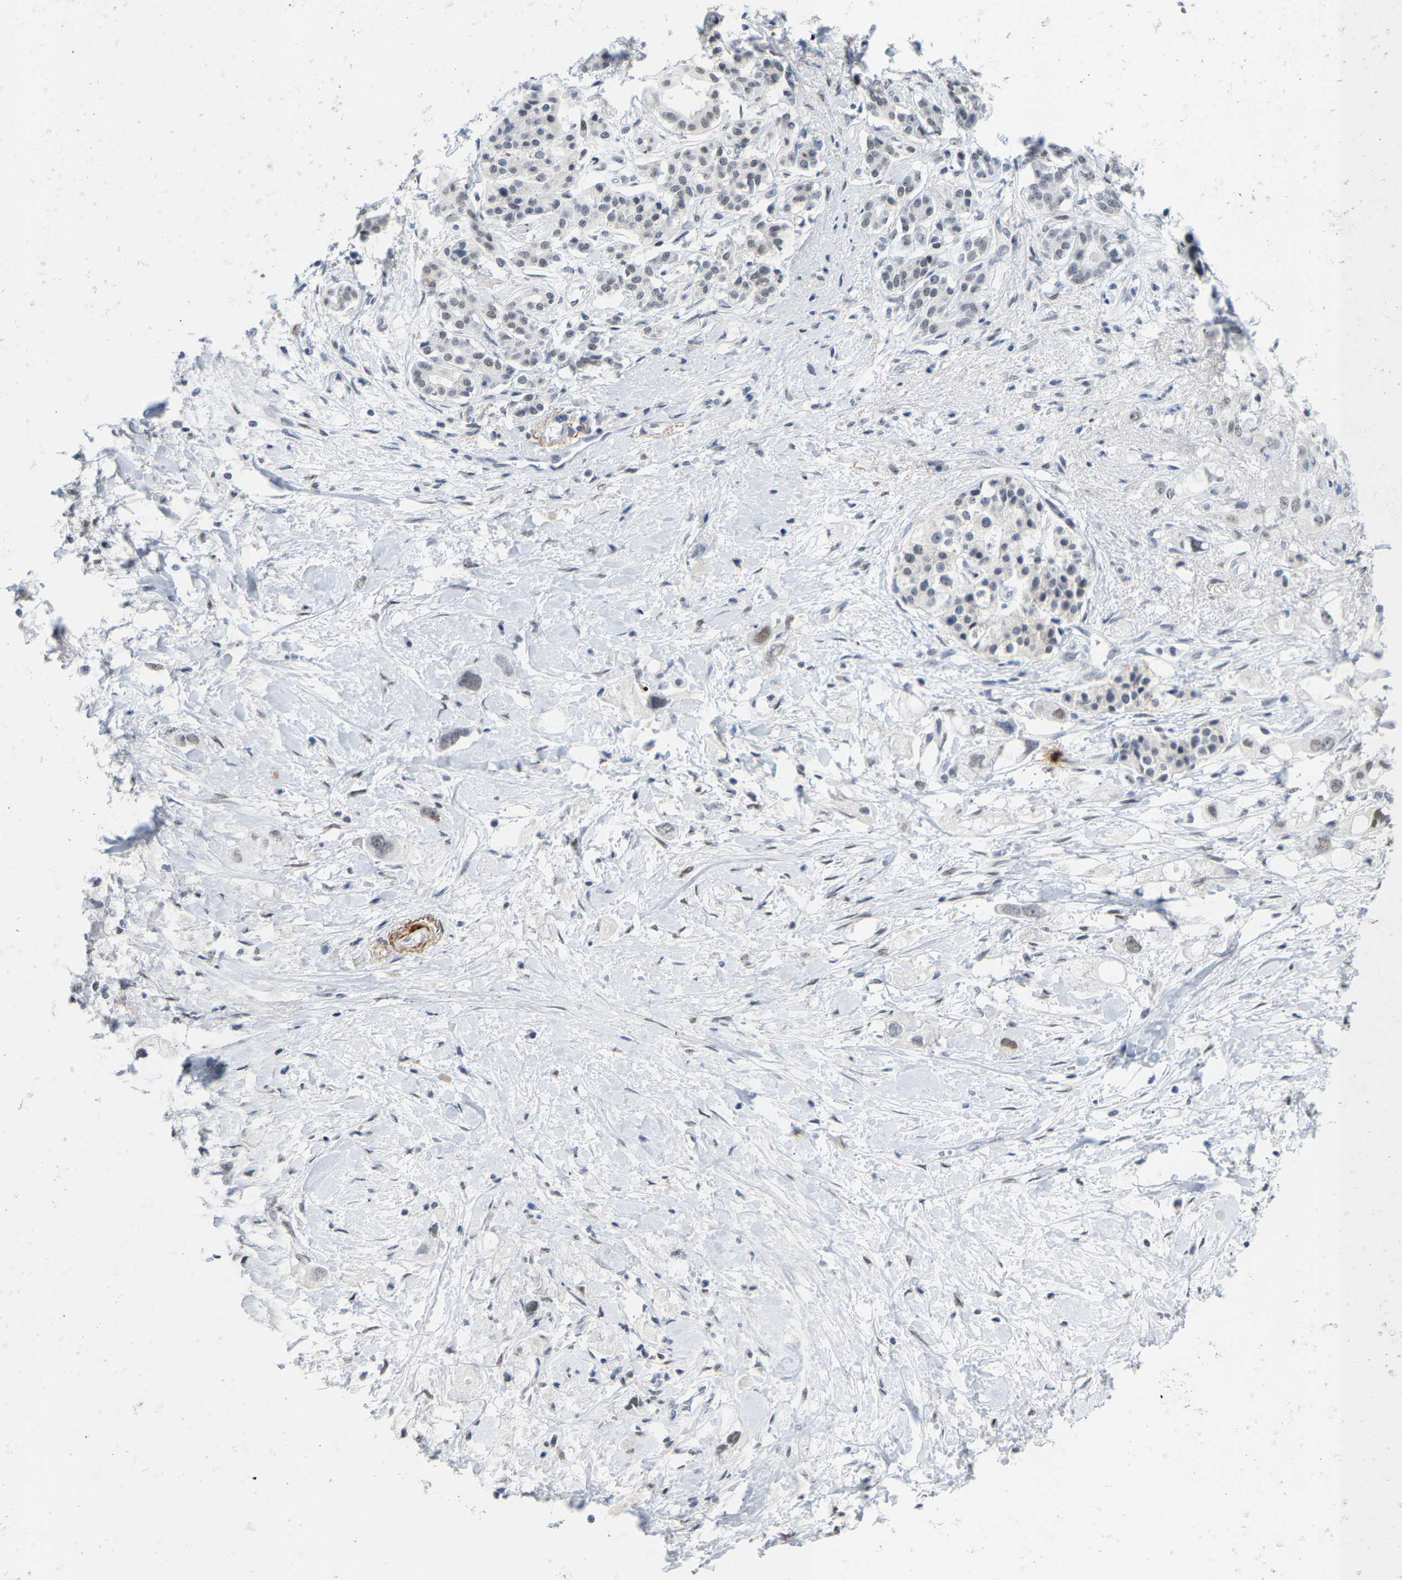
{"staining": {"intensity": "weak", "quantity": "<25%", "location": "nuclear"}, "tissue": "pancreatic cancer", "cell_type": "Tumor cells", "image_type": "cancer", "snomed": [{"axis": "morphology", "description": "Adenocarcinoma, NOS"}, {"axis": "topography", "description": "Pancreas"}], "caption": "Immunohistochemistry (IHC) image of adenocarcinoma (pancreatic) stained for a protein (brown), which demonstrates no expression in tumor cells.", "gene": "SETD1B", "patient": {"sex": "female", "age": 56}}